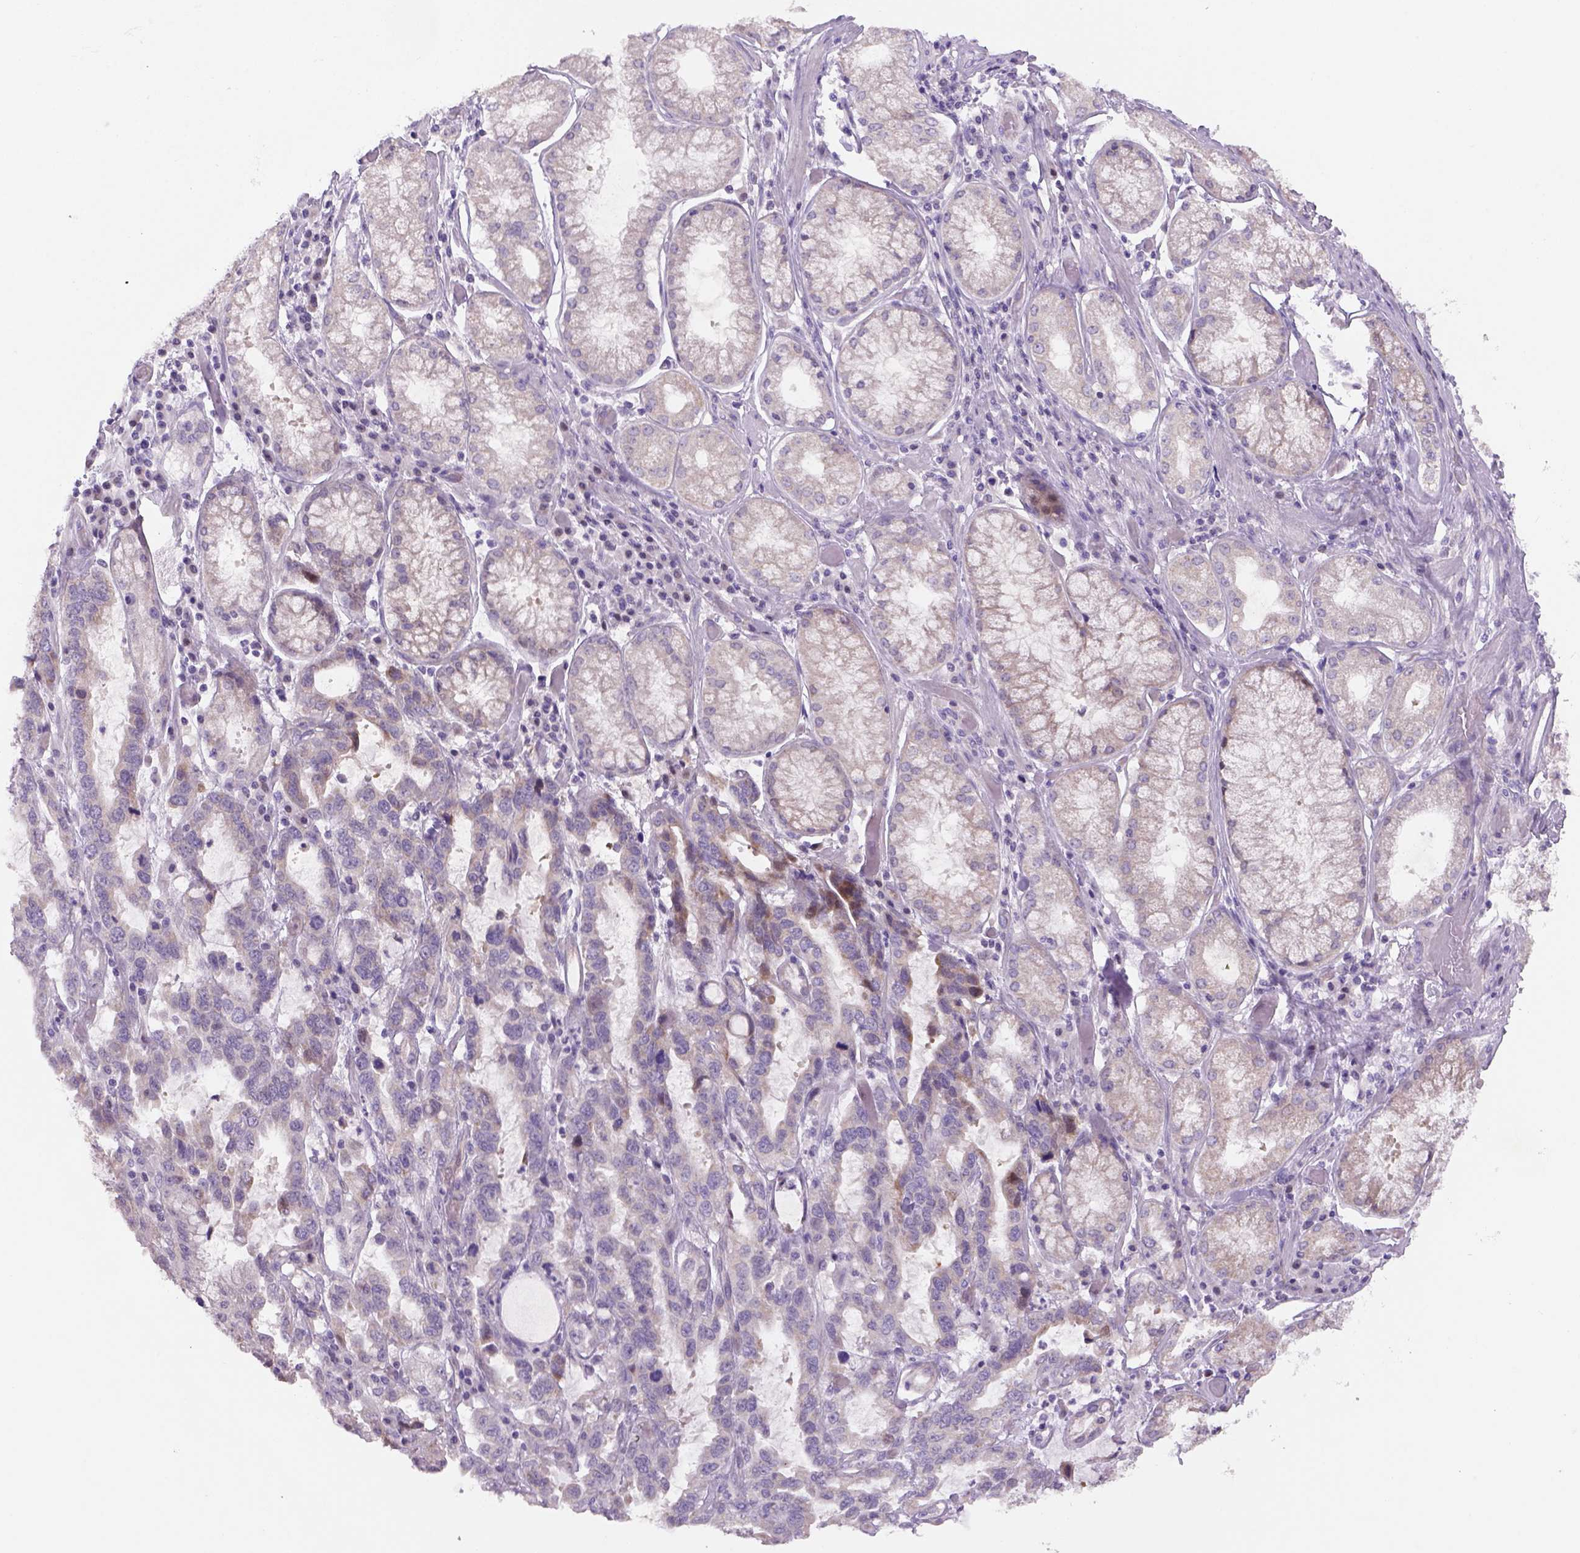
{"staining": {"intensity": "weak", "quantity": "25%-75%", "location": "cytoplasmic/membranous"}, "tissue": "stomach cancer", "cell_type": "Tumor cells", "image_type": "cancer", "snomed": [{"axis": "morphology", "description": "Adenocarcinoma, NOS"}, {"axis": "topography", "description": "Stomach, lower"}], "caption": "A high-resolution micrograph shows immunohistochemistry (IHC) staining of adenocarcinoma (stomach), which exhibits weak cytoplasmic/membranous staining in about 25%-75% of tumor cells.", "gene": "ADGRV1", "patient": {"sex": "female", "age": 76}}